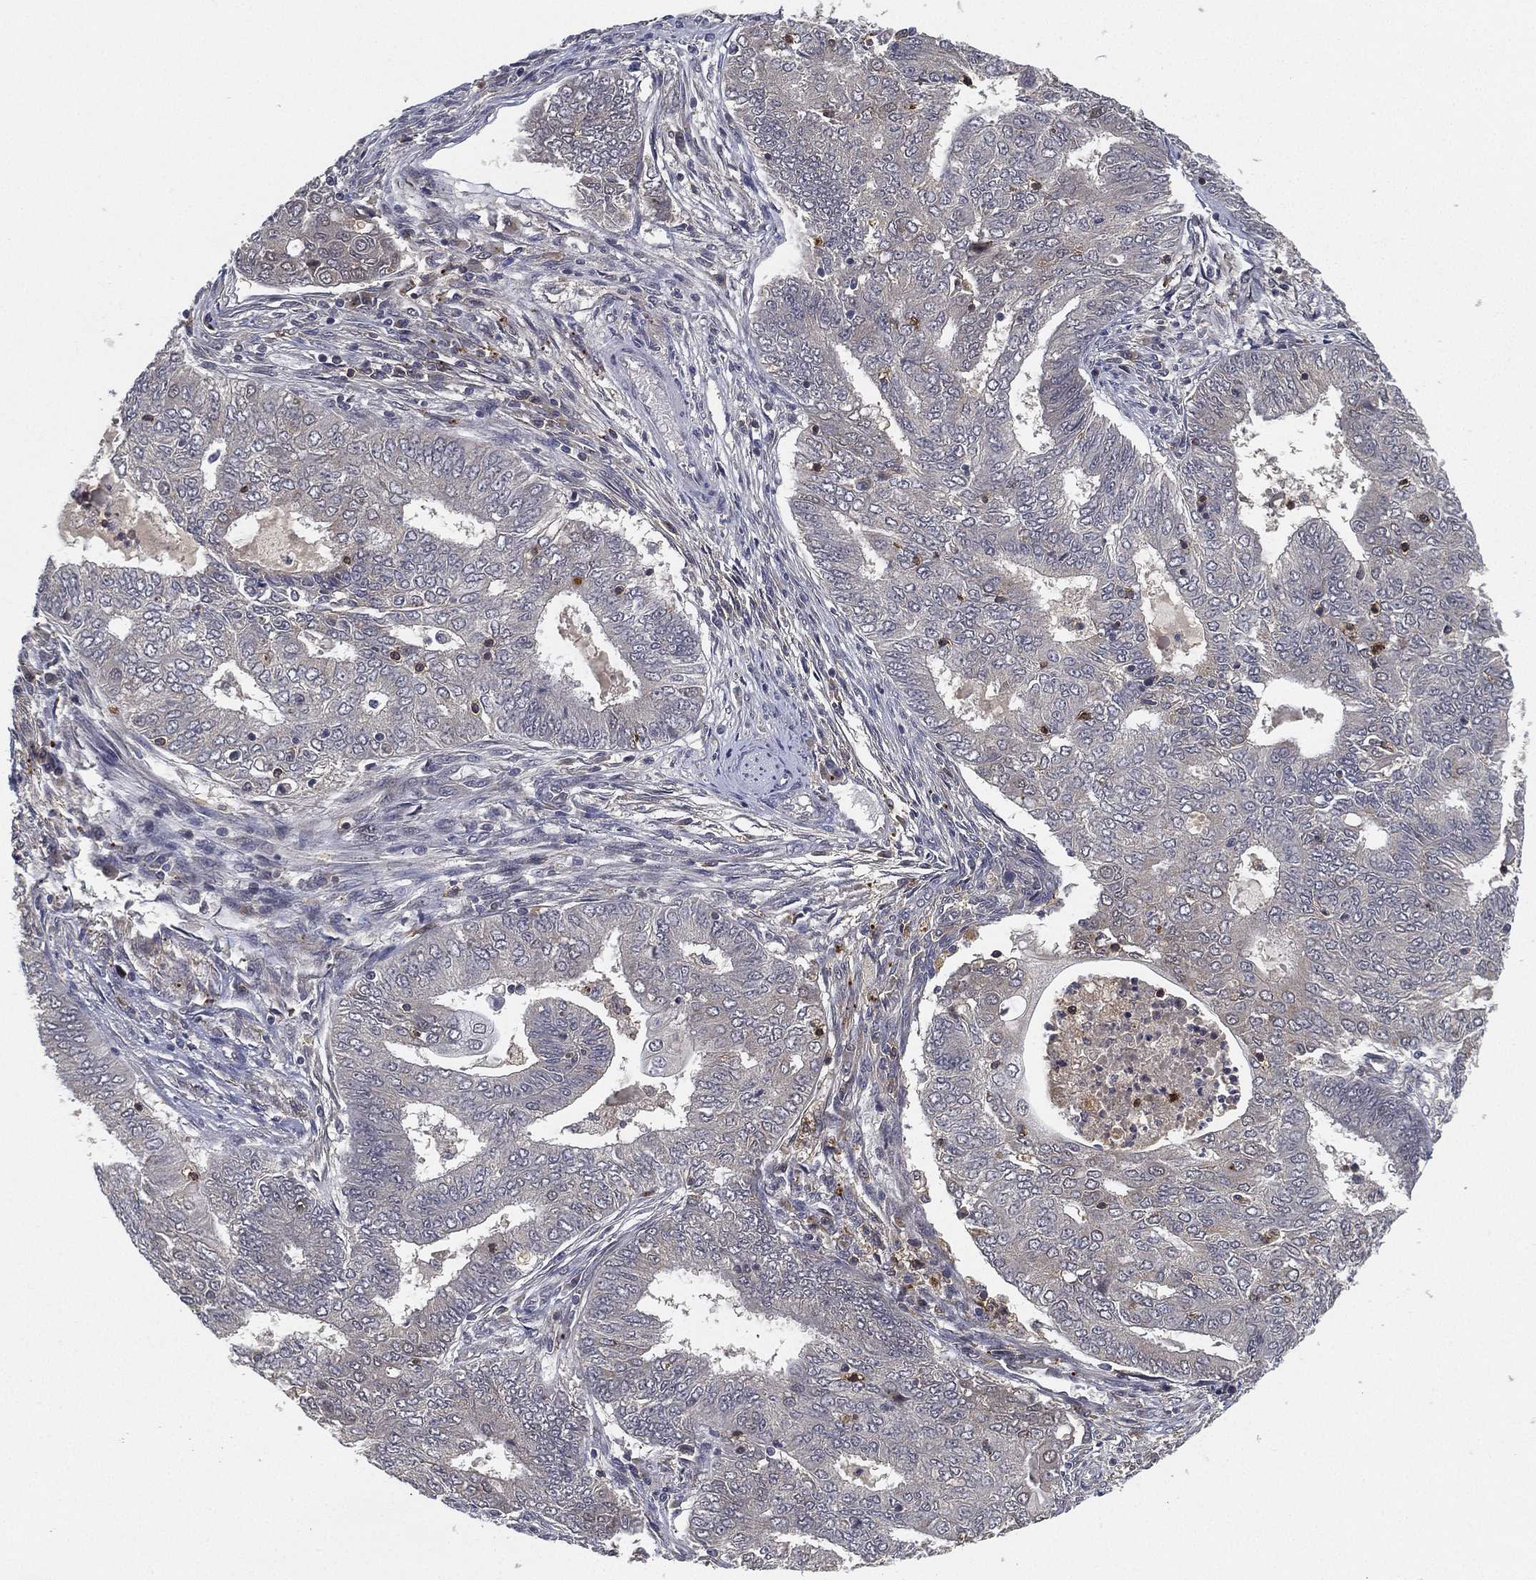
{"staining": {"intensity": "negative", "quantity": "none", "location": "none"}, "tissue": "endometrial cancer", "cell_type": "Tumor cells", "image_type": "cancer", "snomed": [{"axis": "morphology", "description": "Adenocarcinoma, NOS"}, {"axis": "topography", "description": "Endometrium"}], "caption": "Micrograph shows no protein staining in tumor cells of endometrial adenocarcinoma tissue. (Brightfield microscopy of DAB immunohistochemistry (IHC) at high magnification).", "gene": "CFAP251", "patient": {"sex": "female", "age": 62}}